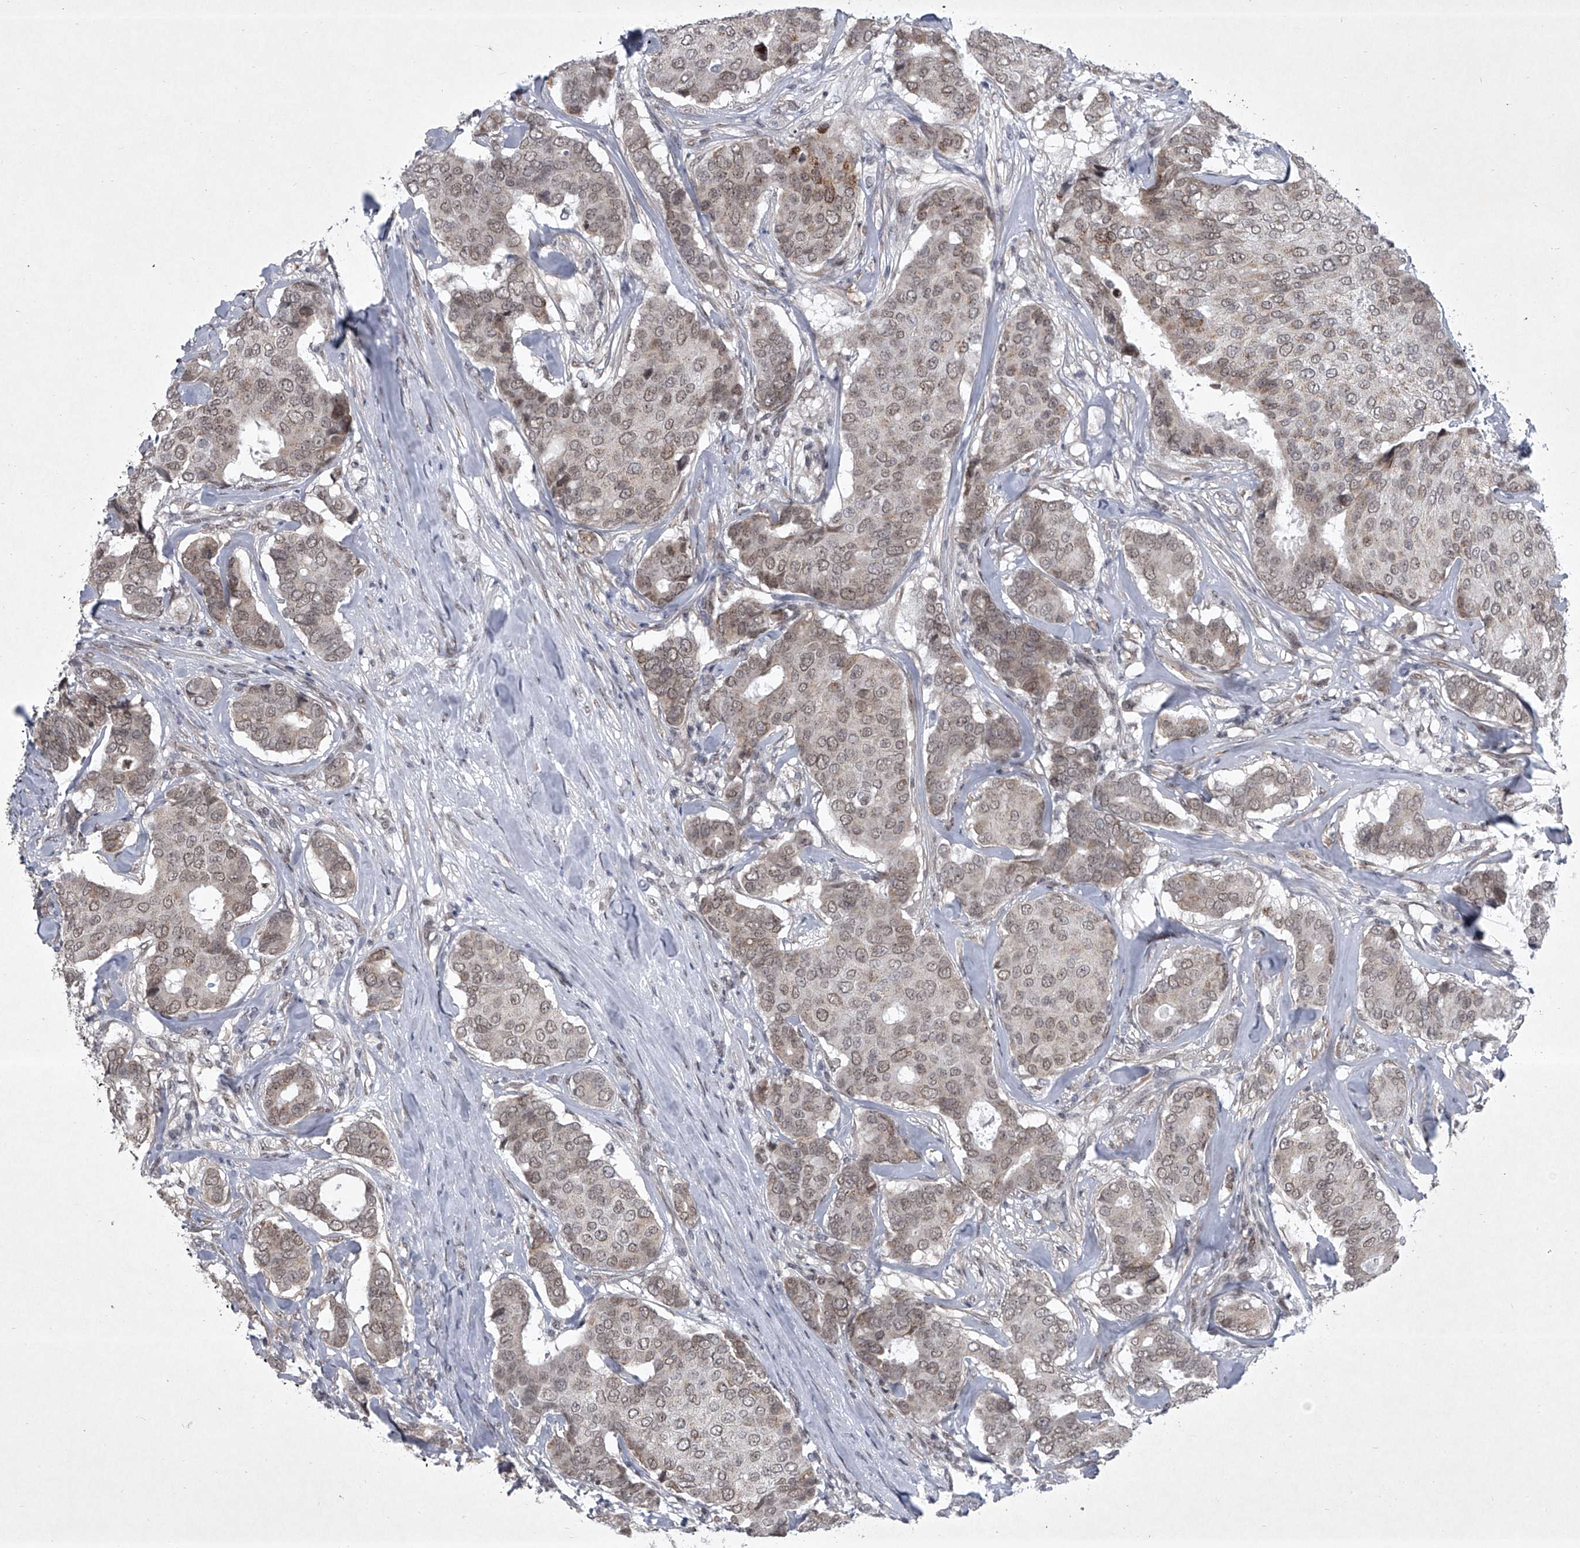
{"staining": {"intensity": "weak", "quantity": ">75%", "location": "cytoplasmic/membranous,nuclear"}, "tissue": "breast cancer", "cell_type": "Tumor cells", "image_type": "cancer", "snomed": [{"axis": "morphology", "description": "Duct carcinoma"}, {"axis": "topography", "description": "Breast"}], "caption": "Immunohistochemical staining of breast intraductal carcinoma displays low levels of weak cytoplasmic/membranous and nuclear protein expression in approximately >75% of tumor cells. Using DAB (brown) and hematoxylin (blue) stains, captured at high magnification using brightfield microscopy.", "gene": "MLLT1", "patient": {"sex": "female", "age": 75}}